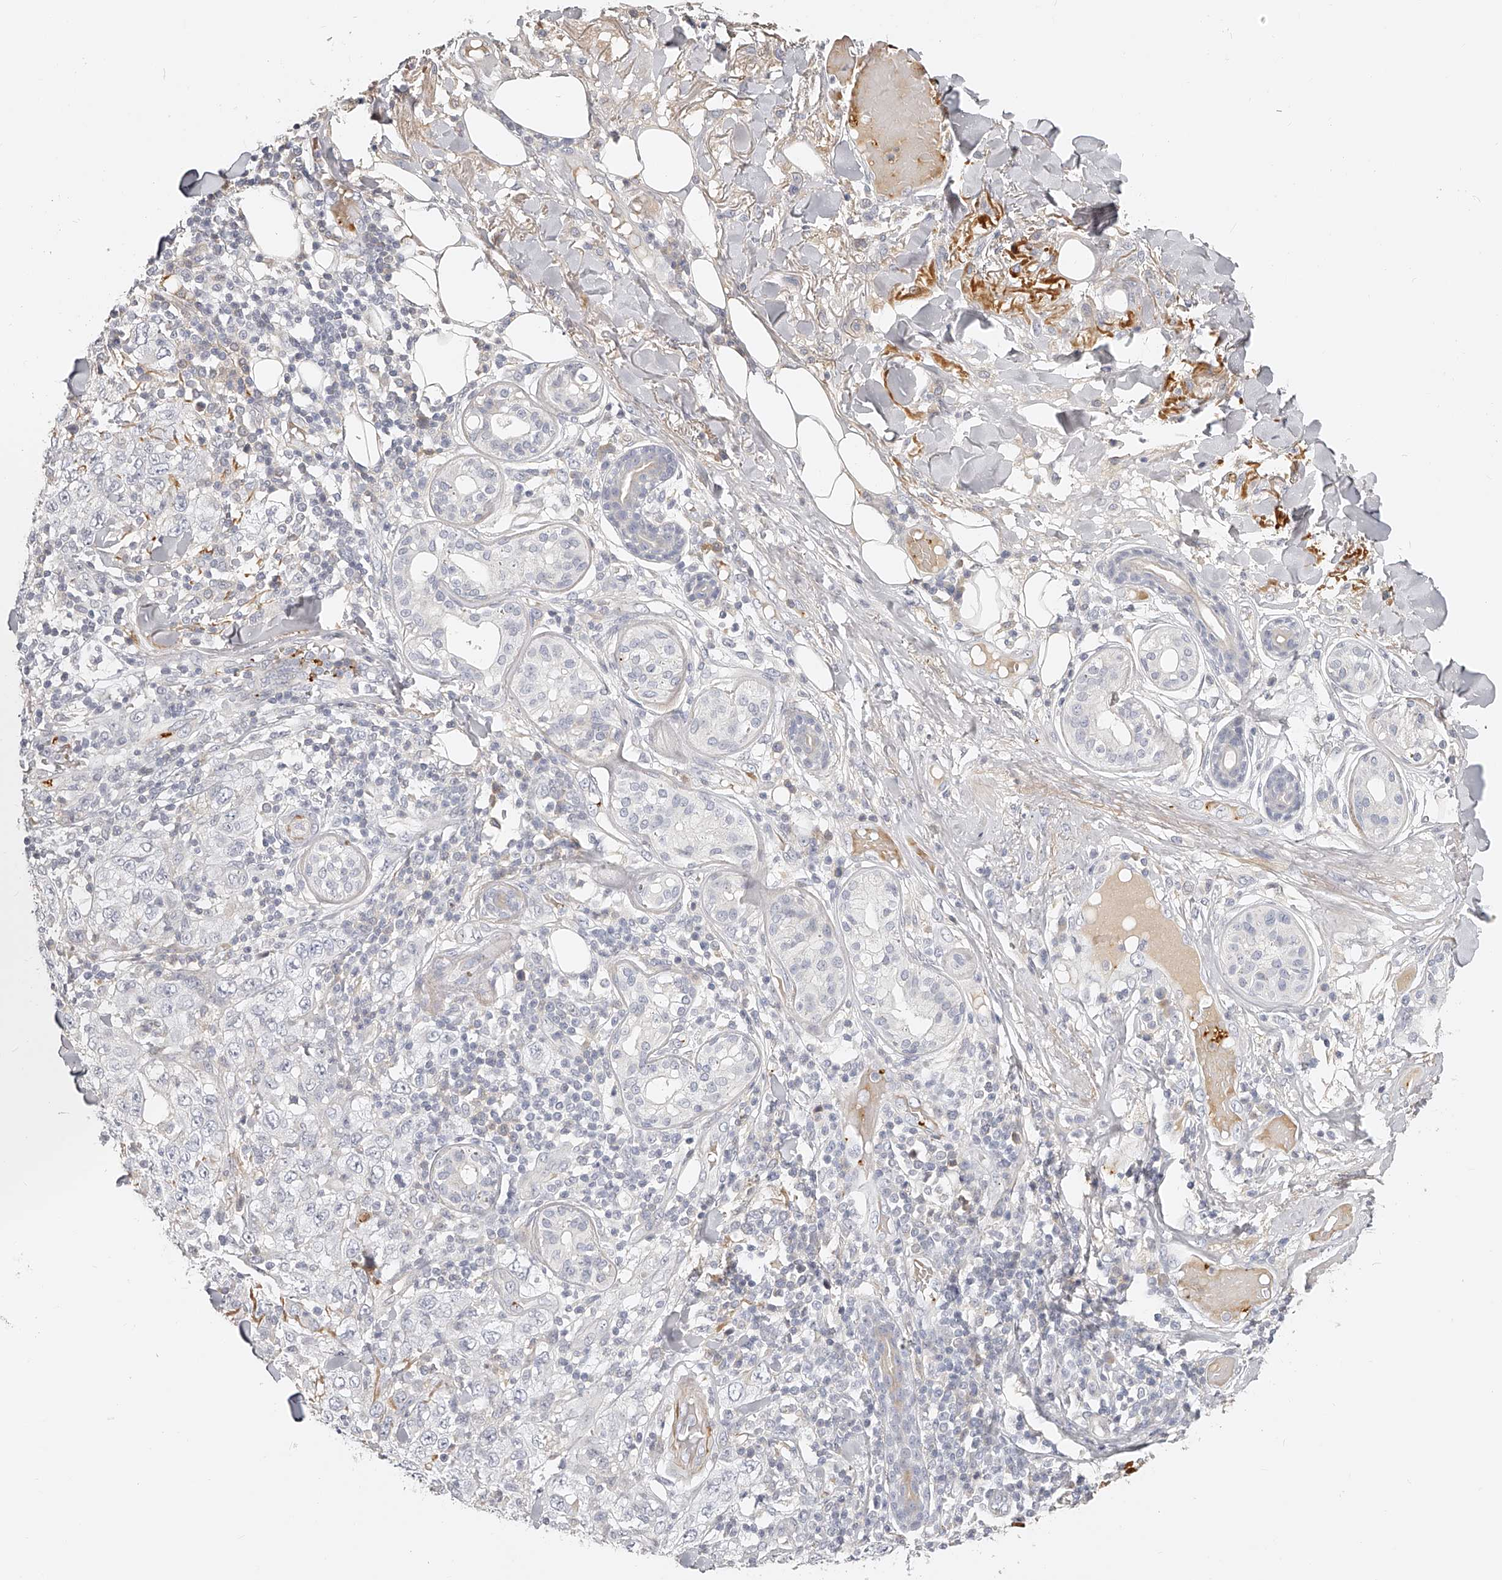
{"staining": {"intensity": "negative", "quantity": "none", "location": "none"}, "tissue": "skin cancer", "cell_type": "Tumor cells", "image_type": "cancer", "snomed": [{"axis": "morphology", "description": "Squamous cell carcinoma, NOS"}, {"axis": "topography", "description": "Skin"}], "caption": "This micrograph is of skin cancer stained with immunohistochemistry to label a protein in brown with the nuclei are counter-stained blue. There is no staining in tumor cells.", "gene": "ITGB3", "patient": {"sex": "female", "age": 88}}